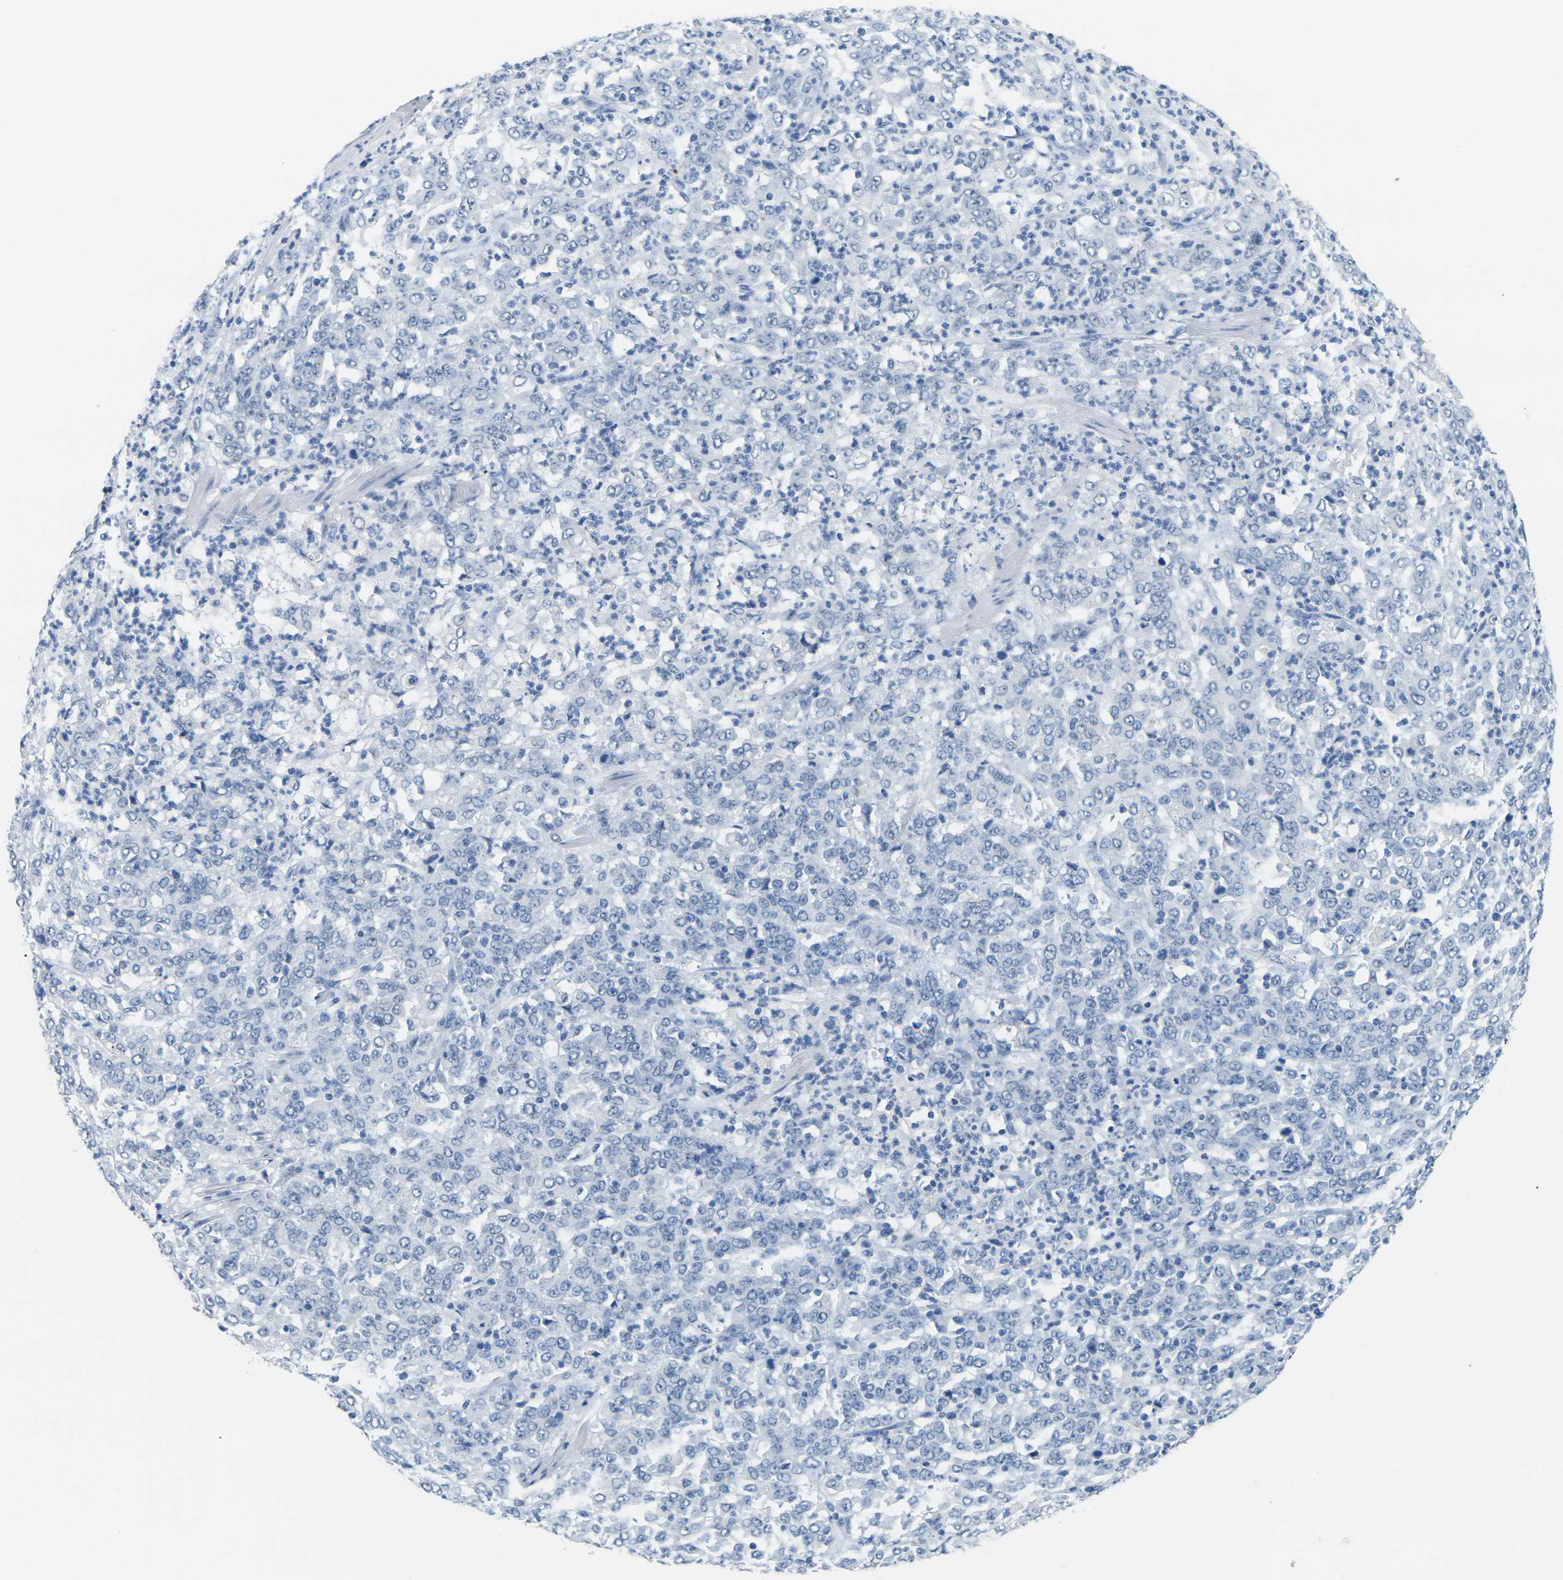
{"staining": {"intensity": "negative", "quantity": "none", "location": "none"}, "tissue": "stomach cancer", "cell_type": "Tumor cells", "image_type": "cancer", "snomed": [{"axis": "morphology", "description": "Adenocarcinoma, NOS"}, {"axis": "topography", "description": "Stomach, lower"}], "caption": "Stomach cancer stained for a protein using immunohistochemistry shows no expression tumor cells.", "gene": "CTAG1A", "patient": {"sex": "female", "age": 71}}